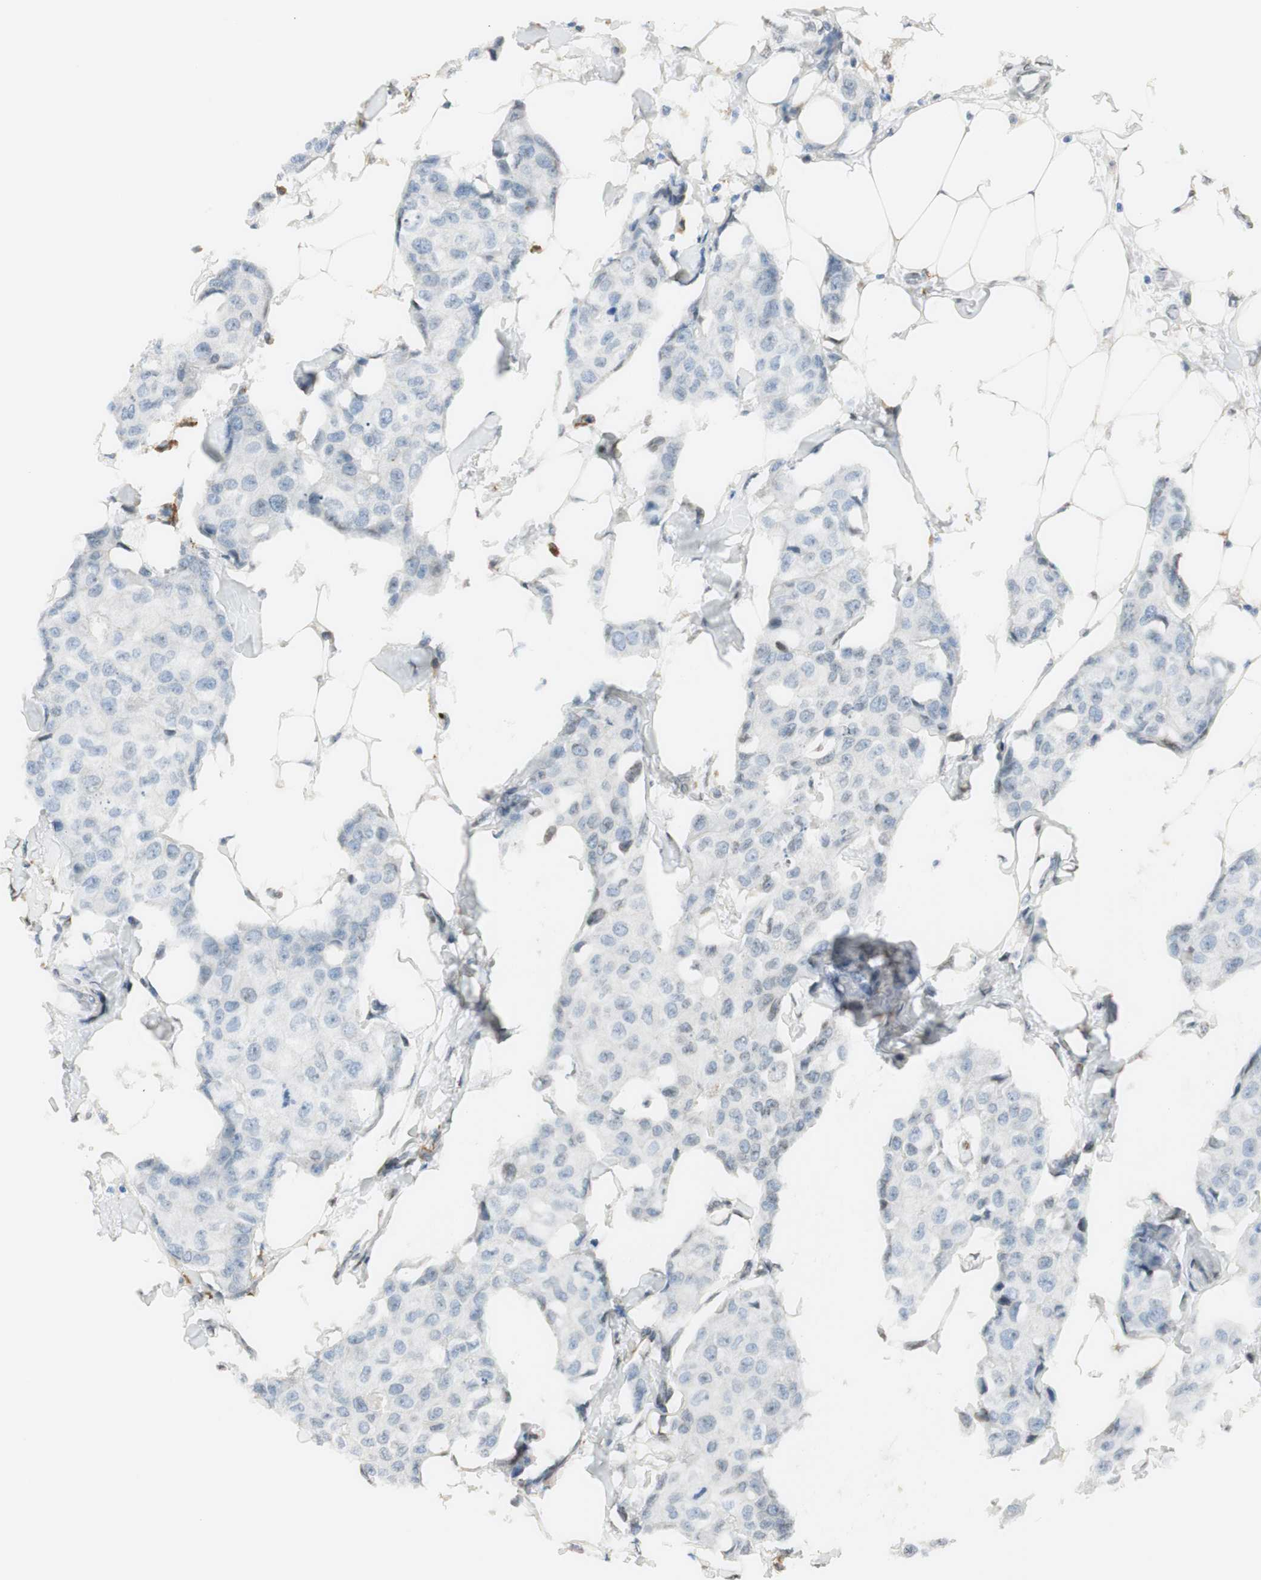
{"staining": {"intensity": "negative", "quantity": "none", "location": "none"}, "tissue": "breast cancer", "cell_type": "Tumor cells", "image_type": "cancer", "snomed": [{"axis": "morphology", "description": "Duct carcinoma"}, {"axis": "topography", "description": "Breast"}], "caption": "Immunohistochemistry micrograph of human invasive ductal carcinoma (breast) stained for a protein (brown), which shows no staining in tumor cells.", "gene": "TMEM260", "patient": {"sex": "female", "age": 80}}